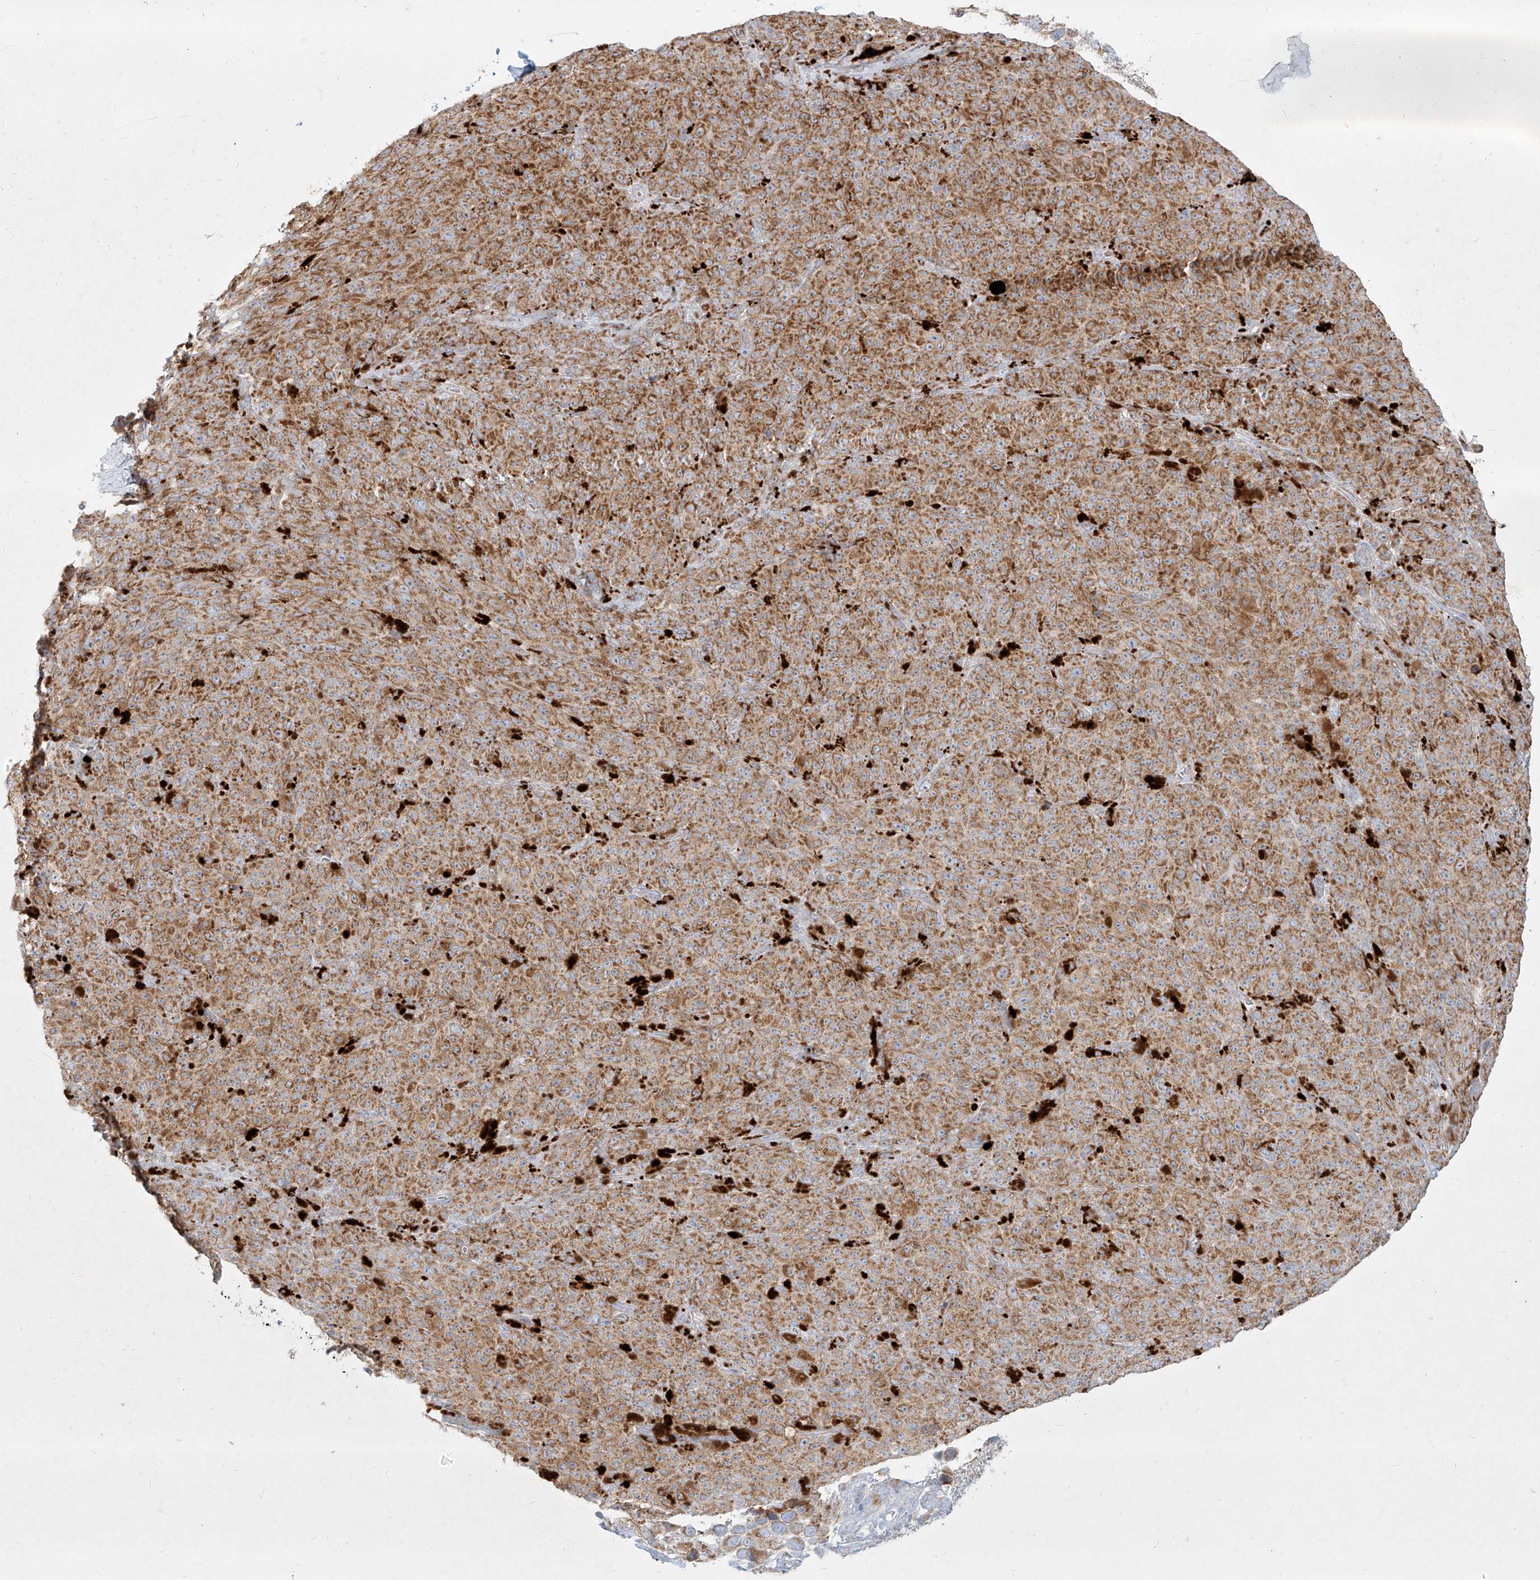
{"staining": {"intensity": "moderate", "quantity": ">75%", "location": "cytoplasmic/membranous"}, "tissue": "melanoma", "cell_type": "Tumor cells", "image_type": "cancer", "snomed": [{"axis": "morphology", "description": "Malignant melanoma, NOS"}, {"axis": "topography", "description": "Skin"}], "caption": "Immunohistochemical staining of human melanoma exhibits medium levels of moderate cytoplasmic/membranous expression in about >75% of tumor cells. (brown staining indicates protein expression, while blue staining denotes nuclei).", "gene": "MTX2", "patient": {"sex": "female", "age": 82}}